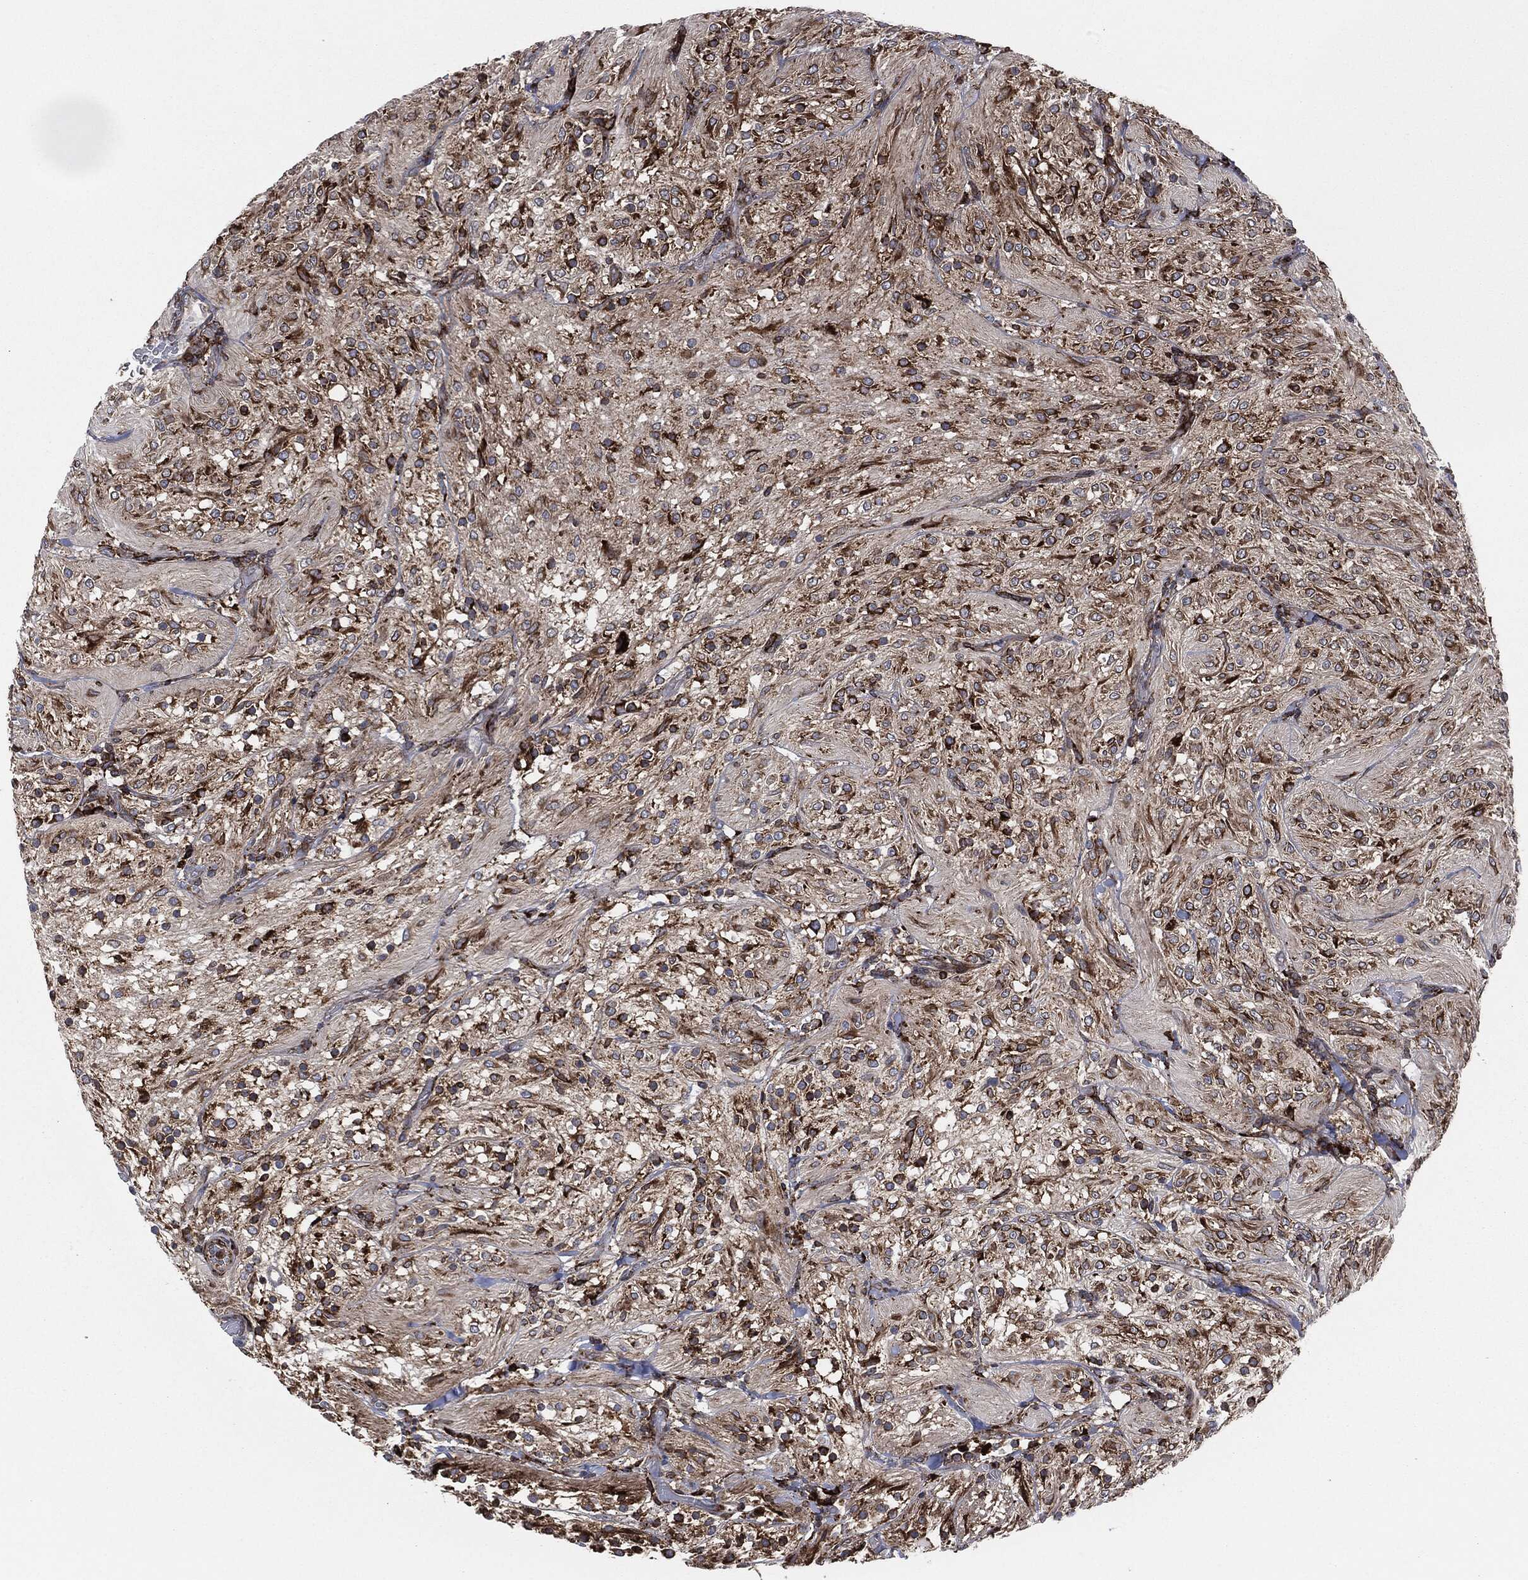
{"staining": {"intensity": "moderate", "quantity": ">75%", "location": "cytoplasmic/membranous"}, "tissue": "glioma", "cell_type": "Tumor cells", "image_type": "cancer", "snomed": [{"axis": "morphology", "description": "Glioma, malignant, Low grade"}, {"axis": "topography", "description": "Brain"}], "caption": "Moderate cytoplasmic/membranous protein staining is present in approximately >75% of tumor cells in low-grade glioma (malignant).", "gene": "CALR", "patient": {"sex": "male", "age": 3}}